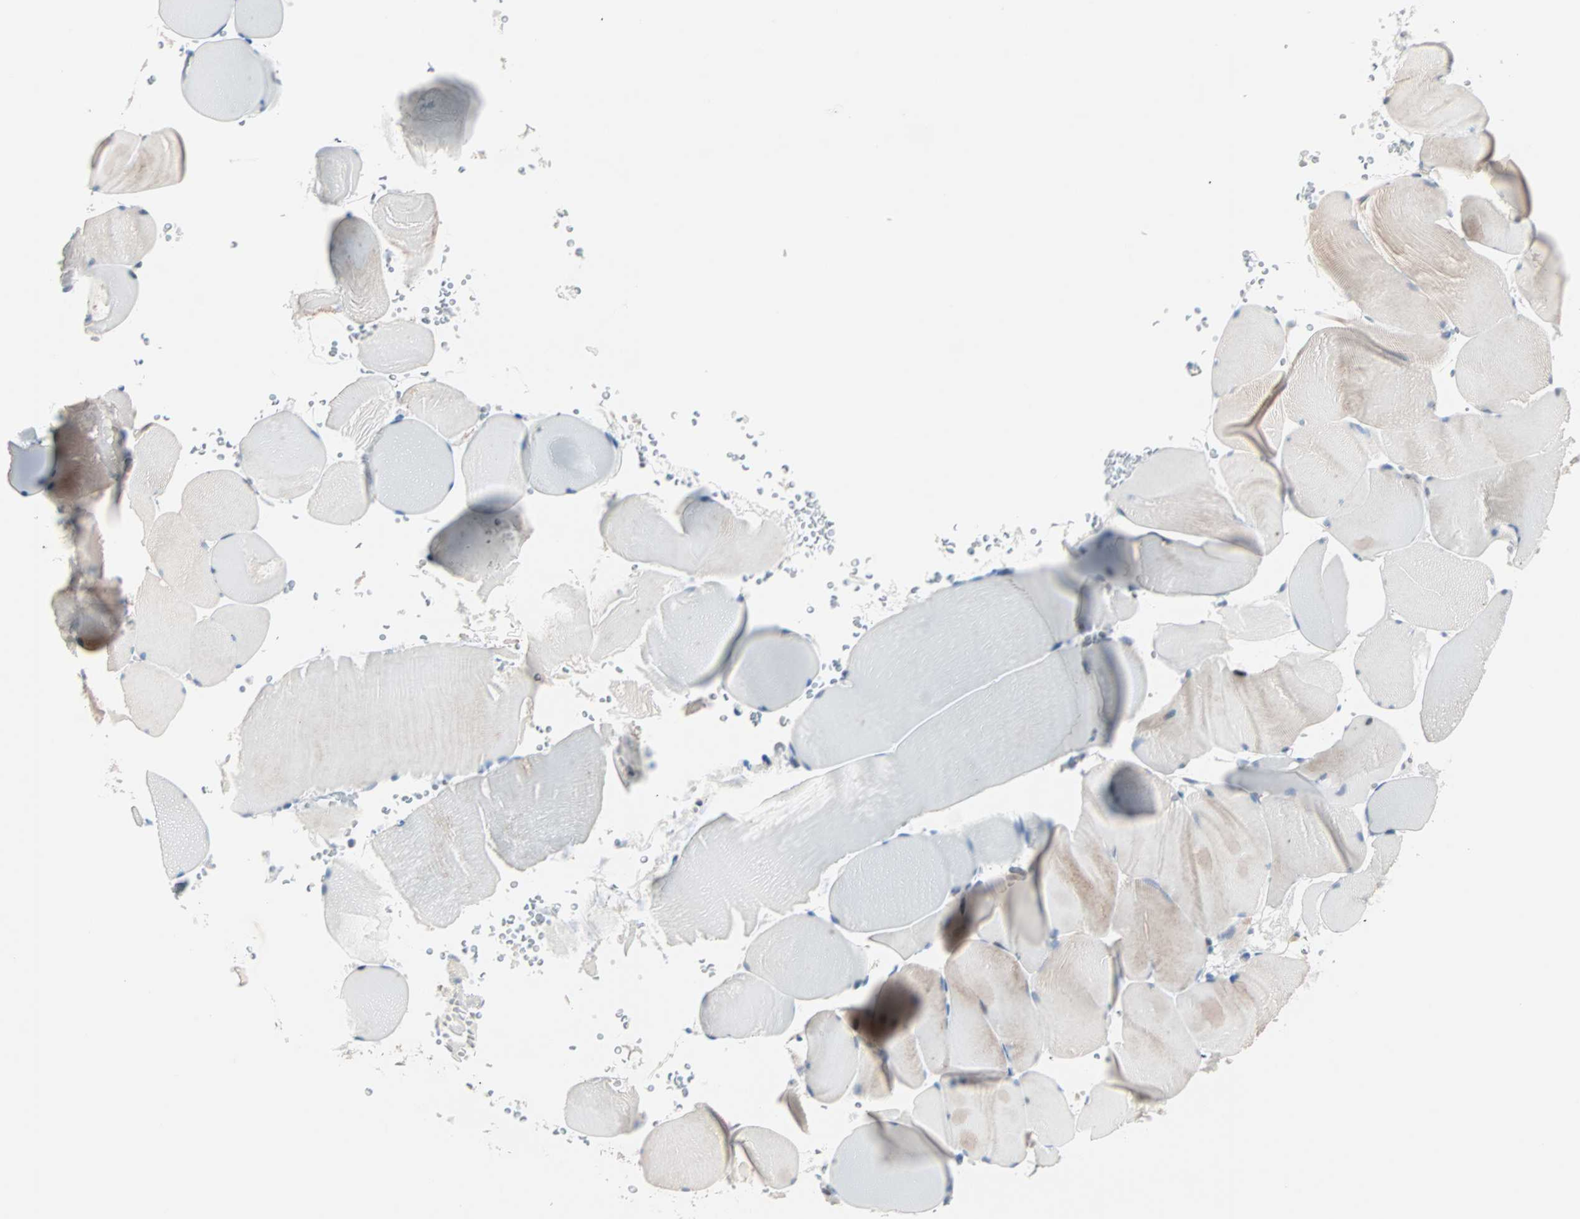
{"staining": {"intensity": "weak", "quantity": "<25%", "location": "cytoplasmic/membranous"}, "tissue": "skeletal muscle", "cell_type": "Myocytes", "image_type": "normal", "snomed": [{"axis": "morphology", "description": "Normal tissue, NOS"}, {"axis": "topography", "description": "Skeletal muscle"}], "caption": "High power microscopy photomicrograph of an IHC image of normal skeletal muscle, revealing no significant positivity in myocytes. (Immunohistochemistry (ihc), brightfield microscopy, high magnification).", "gene": "NEFH", "patient": {"sex": "male", "age": 62}}